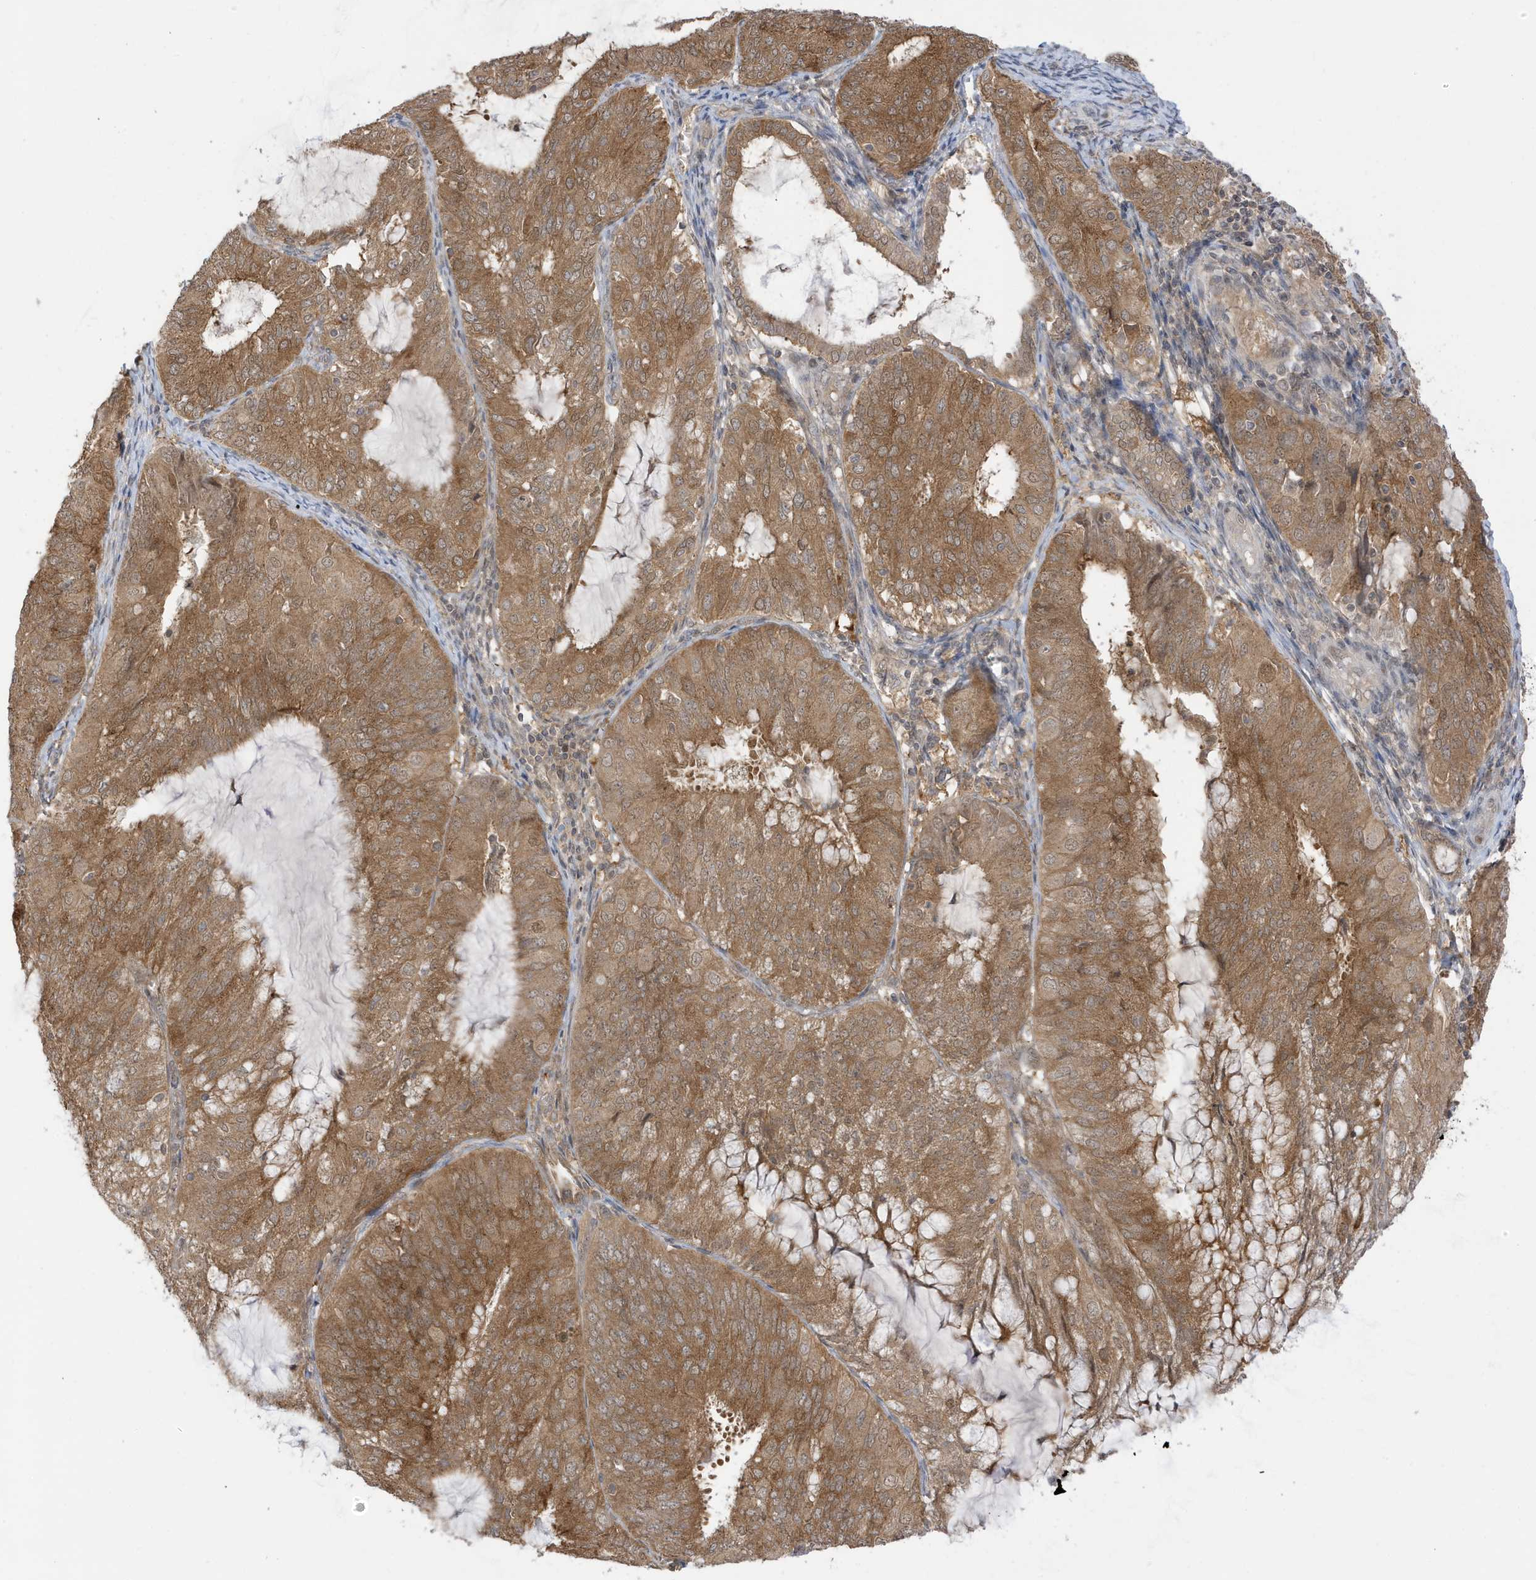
{"staining": {"intensity": "moderate", "quantity": ">75%", "location": "cytoplasmic/membranous"}, "tissue": "endometrial cancer", "cell_type": "Tumor cells", "image_type": "cancer", "snomed": [{"axis": "morphology", "description": "Adenocarcinoma, NOS"}, {"axis": "topography", "description": "Endometrium"}], "caption": "About >75% of tumor cells in human endometrial cancer (adenocarcinoma) display moderate cytoplasmic/membranous protein expression as visualized by brown immunohistochemical staining.", "gene": "TAB3", "patient": {"sex": "female", "age": 81}}